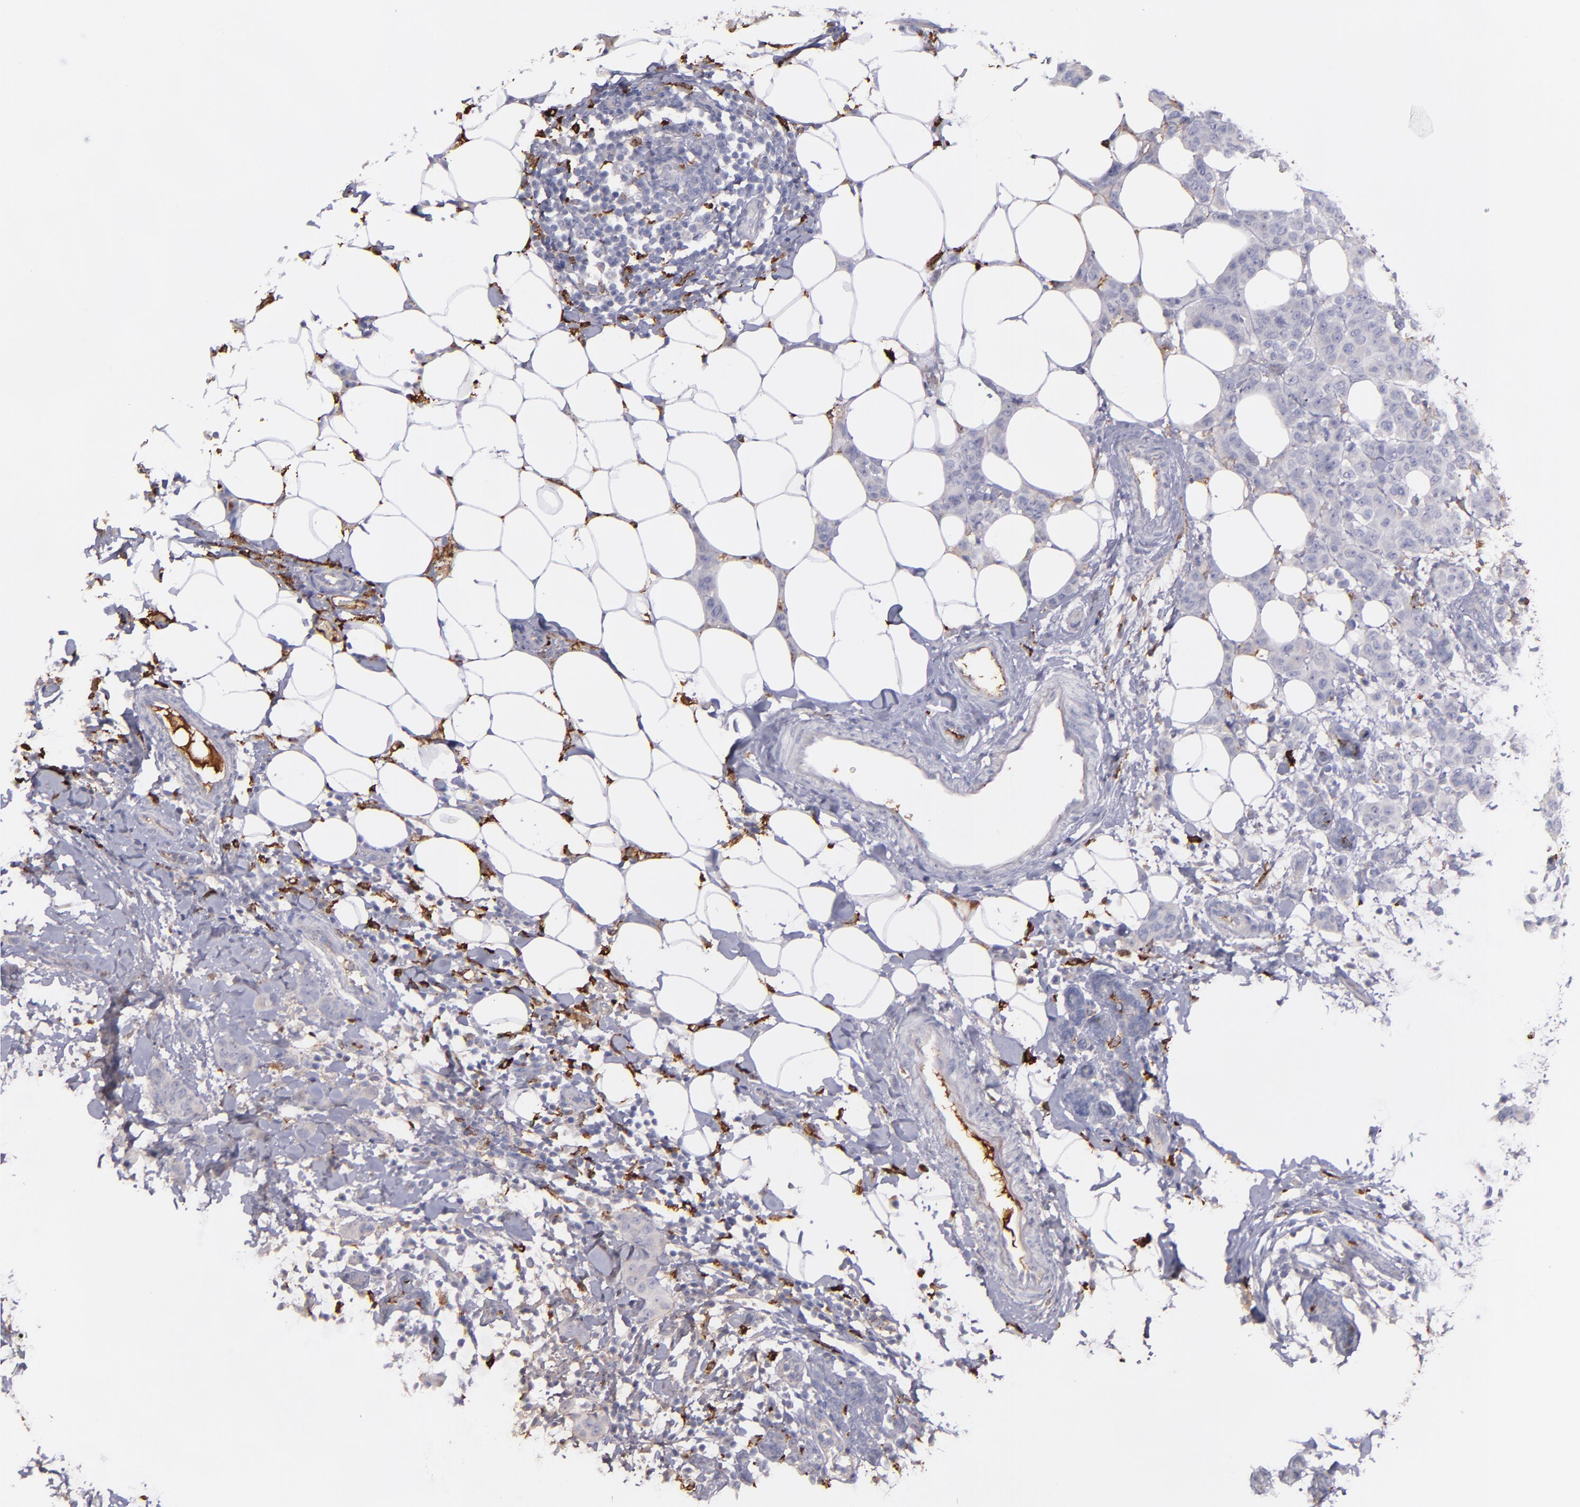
{"staining": {"intensity": "weak", "quantity": "25%-75%", "location": "cytoplasmic/membranous"}, "tissue": "breast cancer", "cell_type": "Tumor cells", "image_type": "cancer", "snomed": [{"axis": "morphology", "description": "Duct carcinoma"}, {"axis": "topography", "description": "Breast"}], "caption": "High-magnification brightfield microscopy of infiltrating ductal carcinoma (breast) stained with DAB (3,3'-diaminobenzidine) (brown) and counterstained with hematoxylin (blue). tumor cells exhibit weak cytoplasmic/membranous expression is seen in about25%-75% of cells.", "gene": "C1QA", "patient": {"sex": "female", "age": 40}}